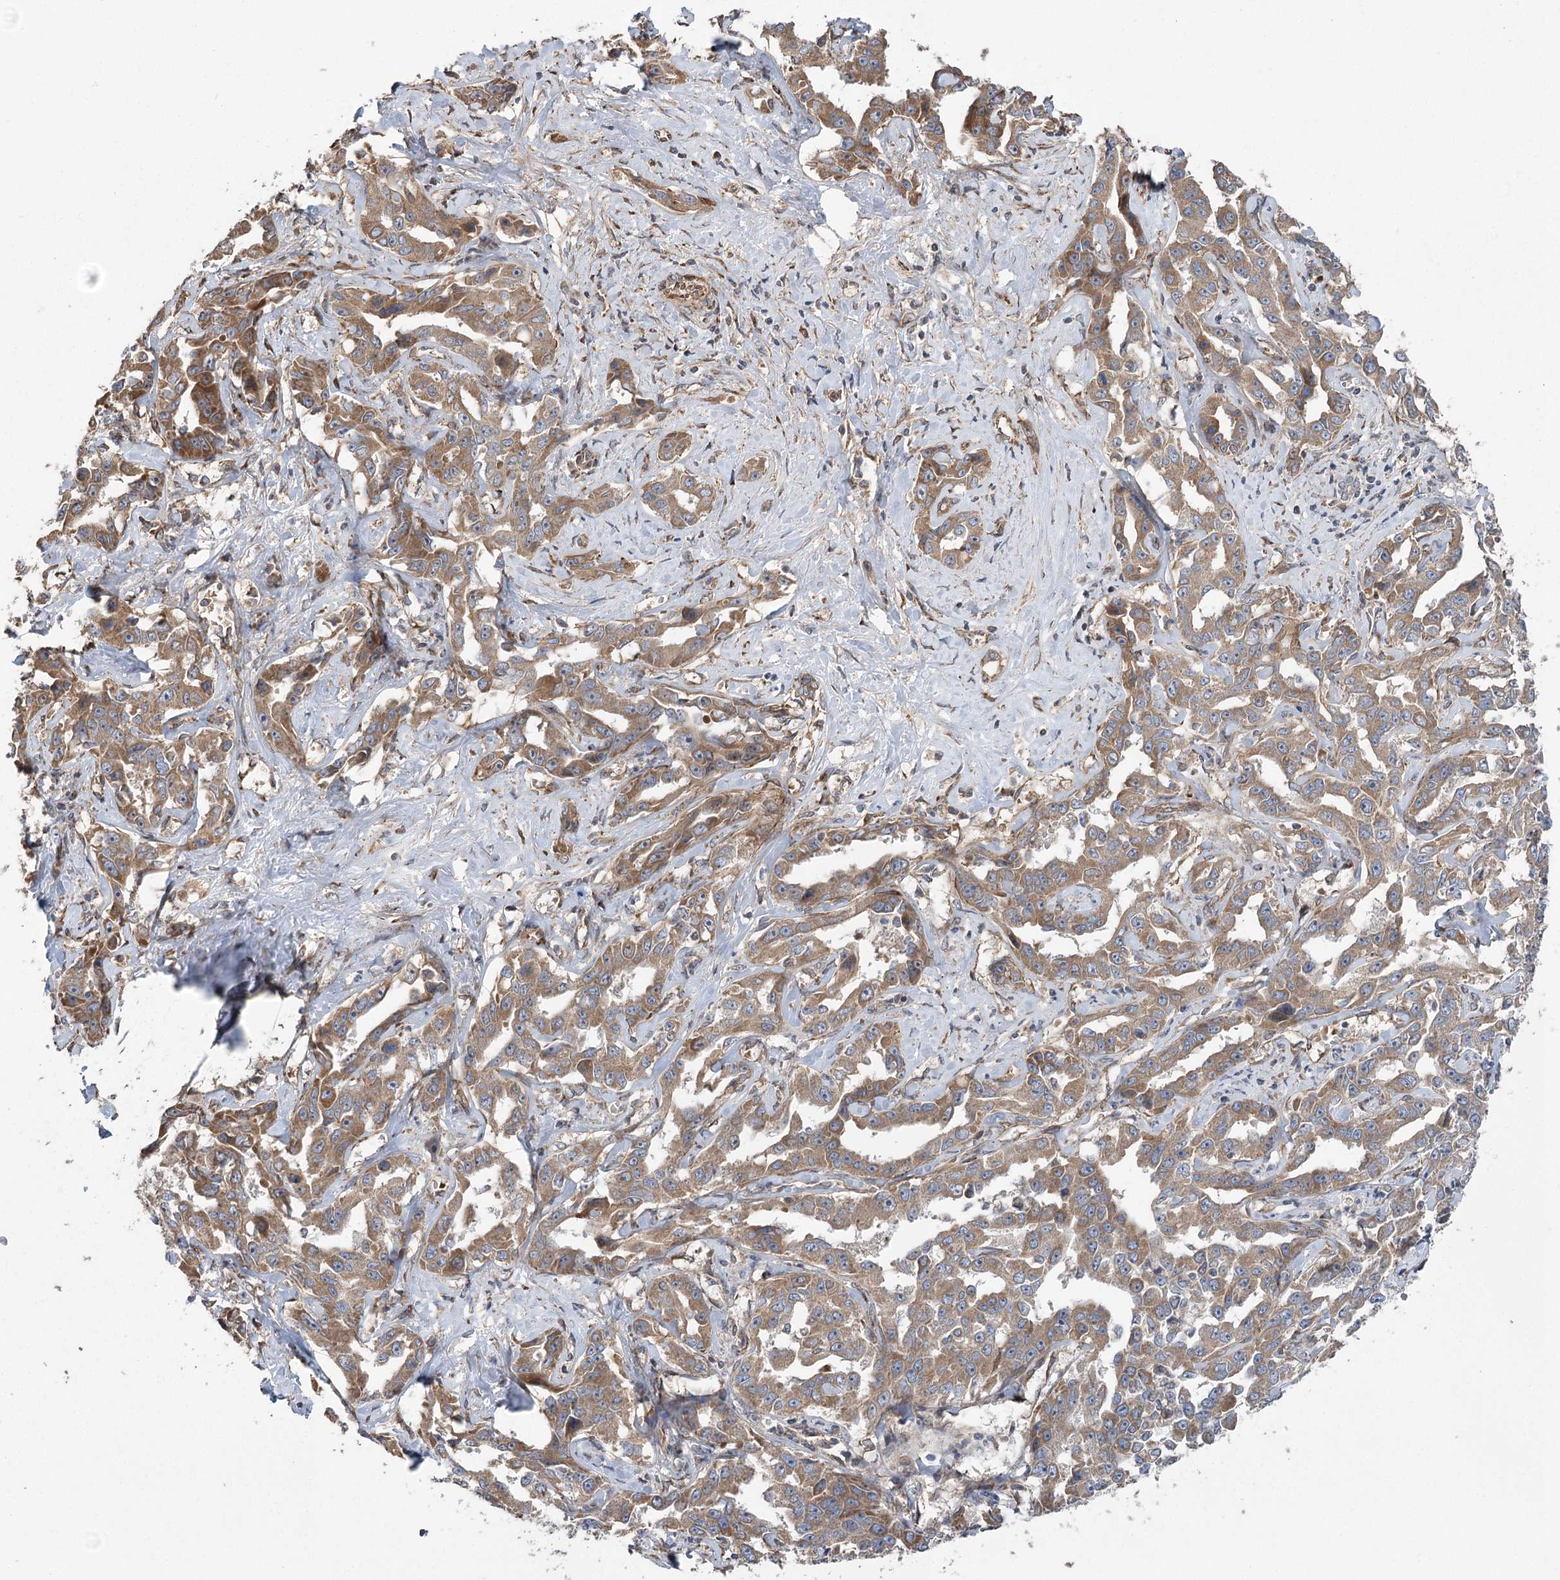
{"staining": {"intensity": "moderate", "quantity": ">75%", "location": "cytoplasmic/membranous"}, "tissue": "liver cancer", "cell_type": "Tumor cells", "image_type": "cancer", "snomed": [{"axis": "morphology", "description": "Cholangiocarcinoma"}, {"axis": "topography", "description": "Liver"}], "caption": "DAB (3,3'-diaminobenzidine) immunohistochemical staining of human liver cancer (cholangiocarcinoma) reveals moderate cytoplasmic/membranous protein positivity in approximately >75% of tumor cells.", "gene": "RWDD4", "patient": {"sex": "male", "age": 59}}